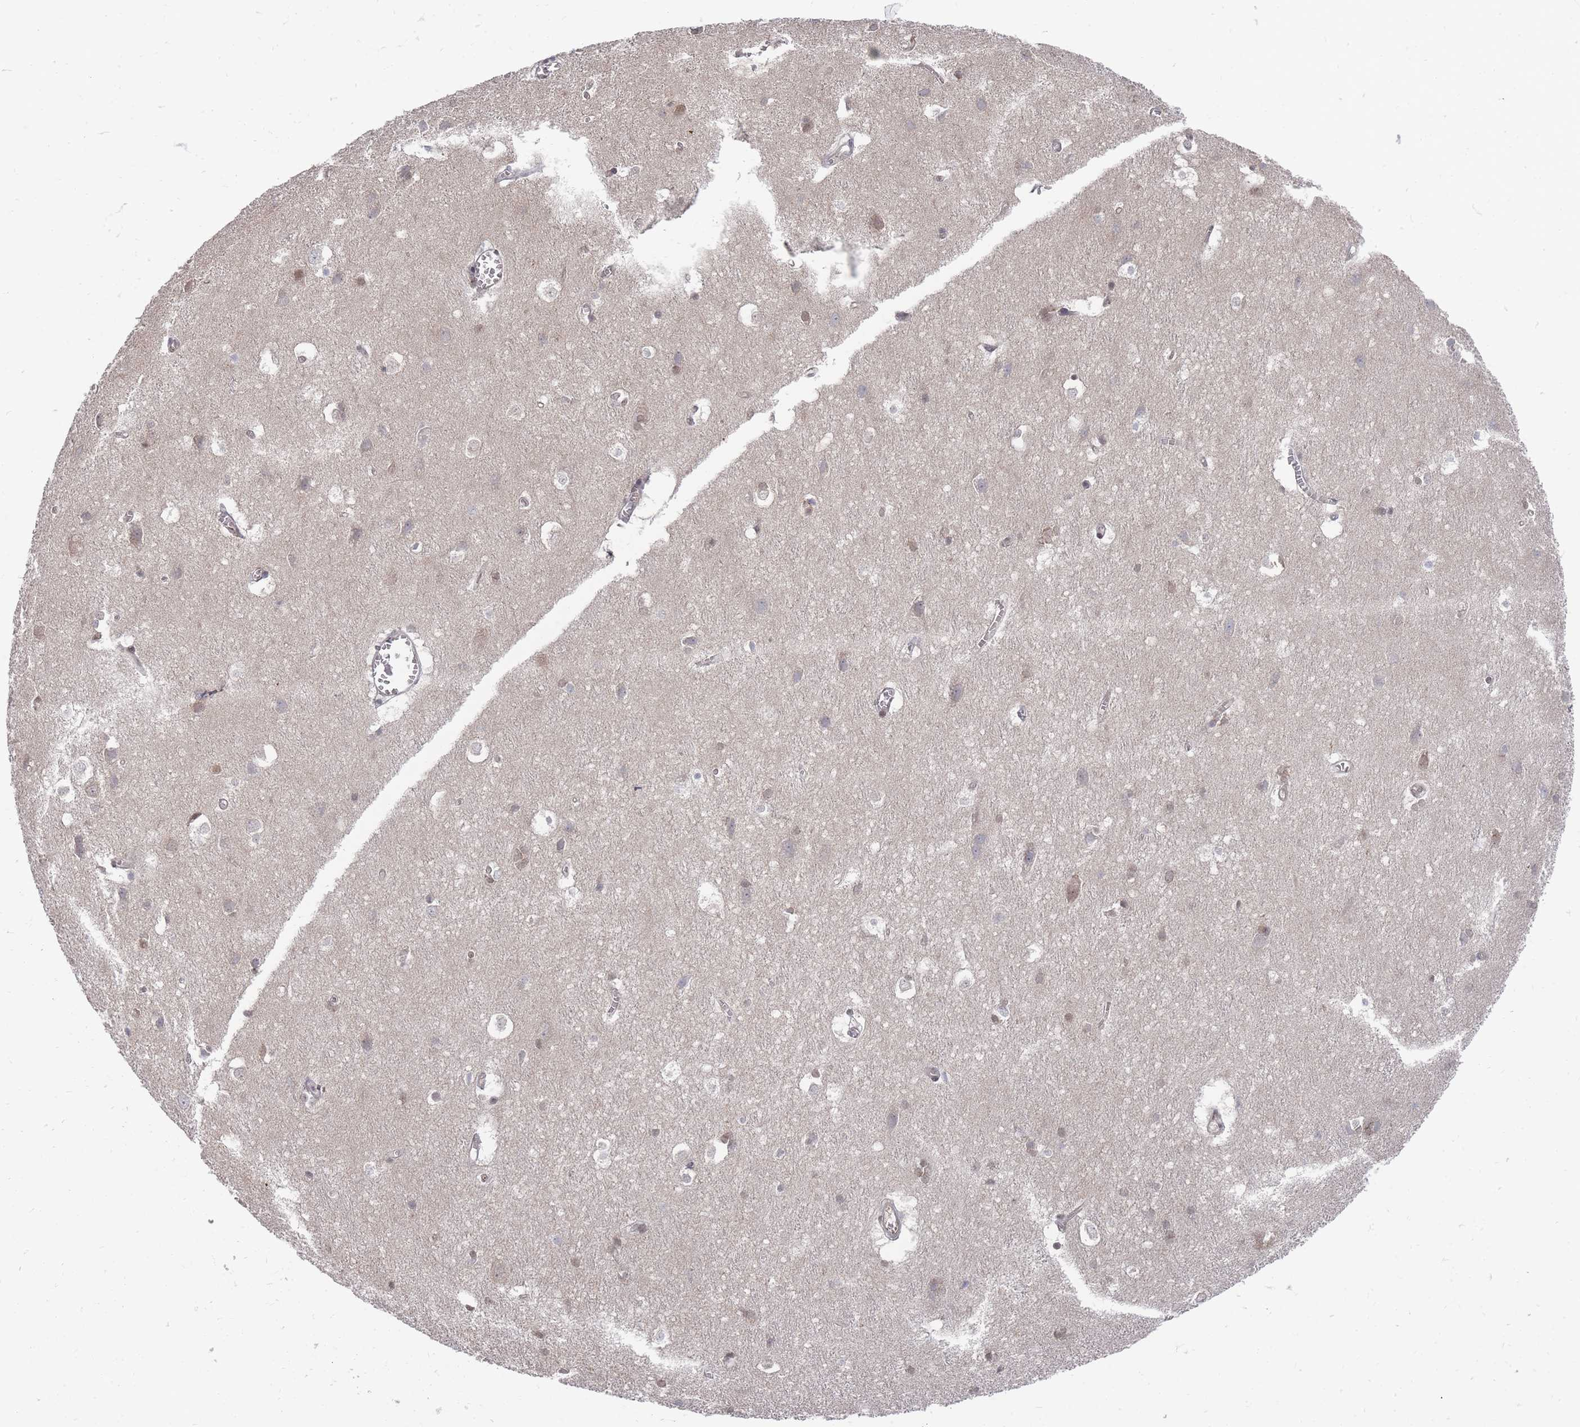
{"staining": {"intensity": "negative", "quantity": "none", "location": "none"}, "tissue": "cerebral cortex", "cell_type": "Endothelial cells", "image_type": "normal", "snomed": [{"axis": "morphology", "description": "Normal tissue, NOS"}, {"axis": "topography", "description": "Cerebral cortex"}], "caption": "This micrograph is of normal cerebral cortex stained with IHC to label a protein in brown with the nuclei are counter-stained blue. There is no positivity in endothelial cells. Brightfield microscopy of immunohistochemistry stained with DAB (3,3'-diaminobenzidine) (brown) and hematoxylin (blue), captured at high magnification.", "gene": "NKD1", "patient": {"sex": "male", "age": 54}}